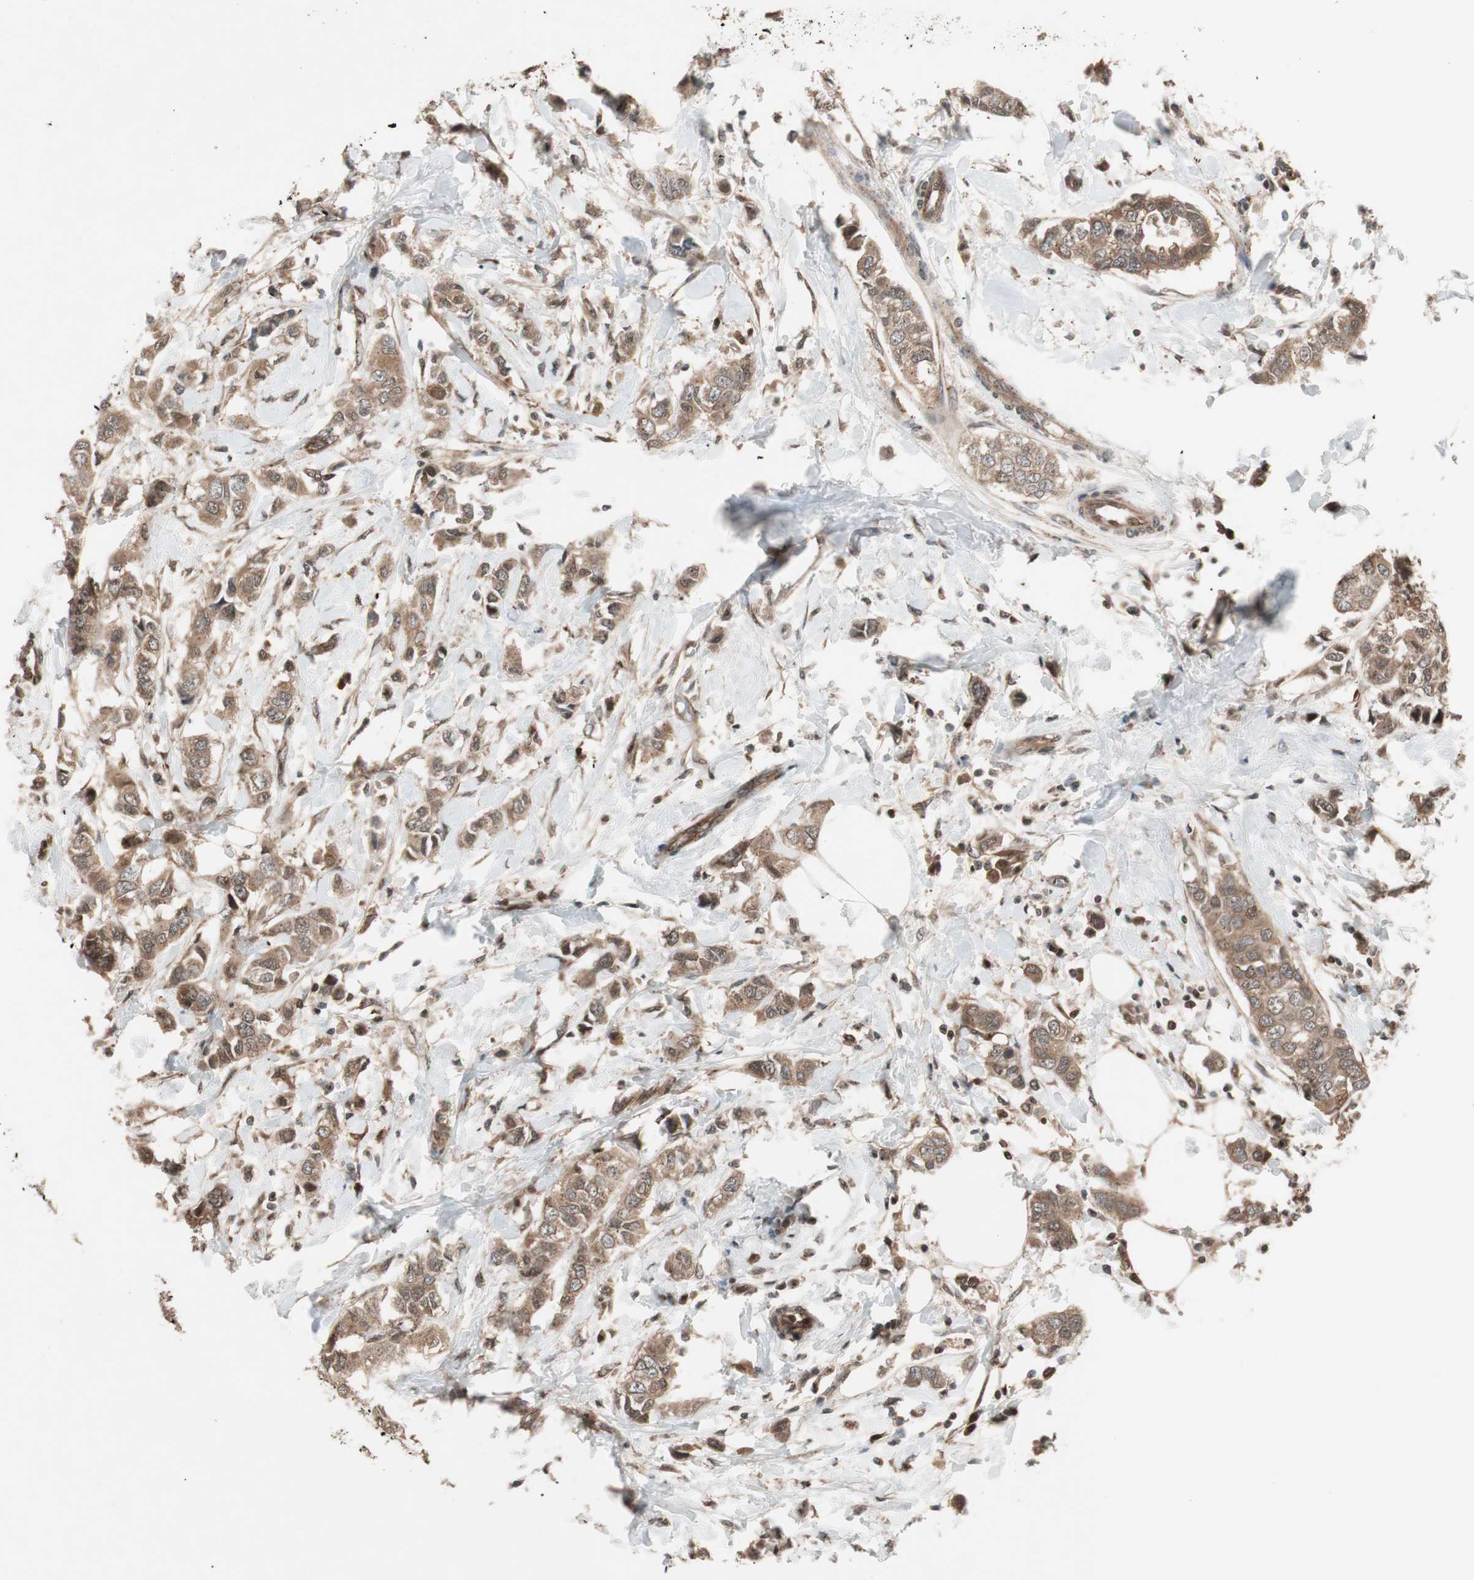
{"staining": {"intensity": "moderate", "quantity": ">75%", "location": "cytoplasmic/membranous"}, "tissue": "breast cancer", "cell_type": "Tumor cells", "image_type": "cancer", "snomed": [{"axis": "morphology", "description": "Duct carcinoma"}, {"axis": "topography", "description": "Breast"}], "caption": "This is an image of immunohistochemistry (IHC) staining of breast infiltrating ductal carcinoma, which shows moderate staining in the cytoplasmic/membranous of tumor cells.", "gene": "PRKG2", "patient": {"sex": "female", "age": 50}}